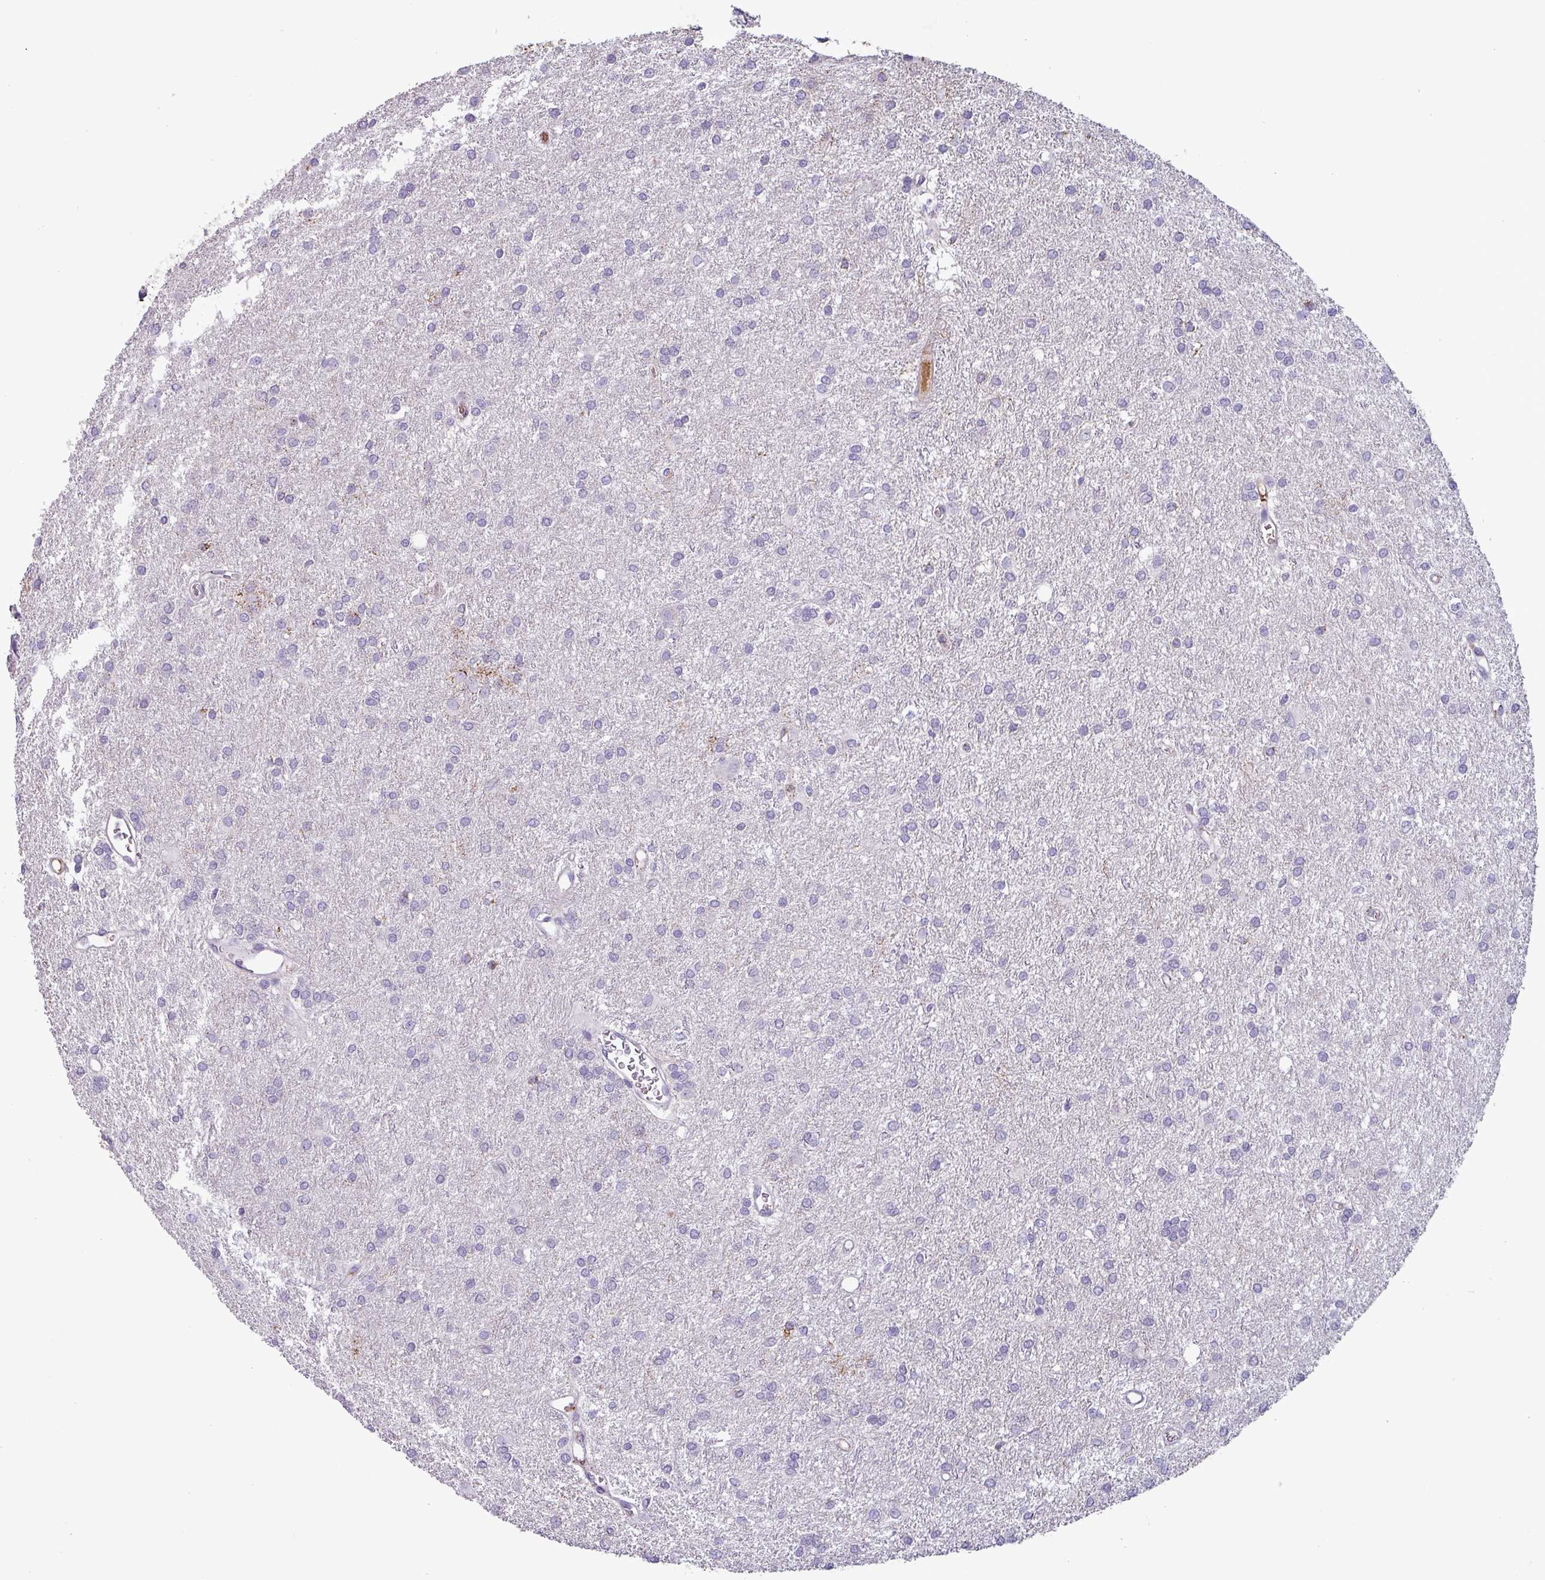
{"staining": {"intensity": "negative", "quantity": "none", "location": "none"}, "tissue": "glioma", "cell_type": "Tumor cells", "image_type": "cancer", "snomed": [{"axis": "morphology", "description": "Glioma, malignant, High grade"}, {"axis": "topography", "description": "Brain"}], "caption": "Immunohistochemistry photomicrograph of glioma stained for a protein (brown), which reveals no positivity in tumor cells.", "gene": "PLIN2", "patient": {"sex": "female", "age": 50}}